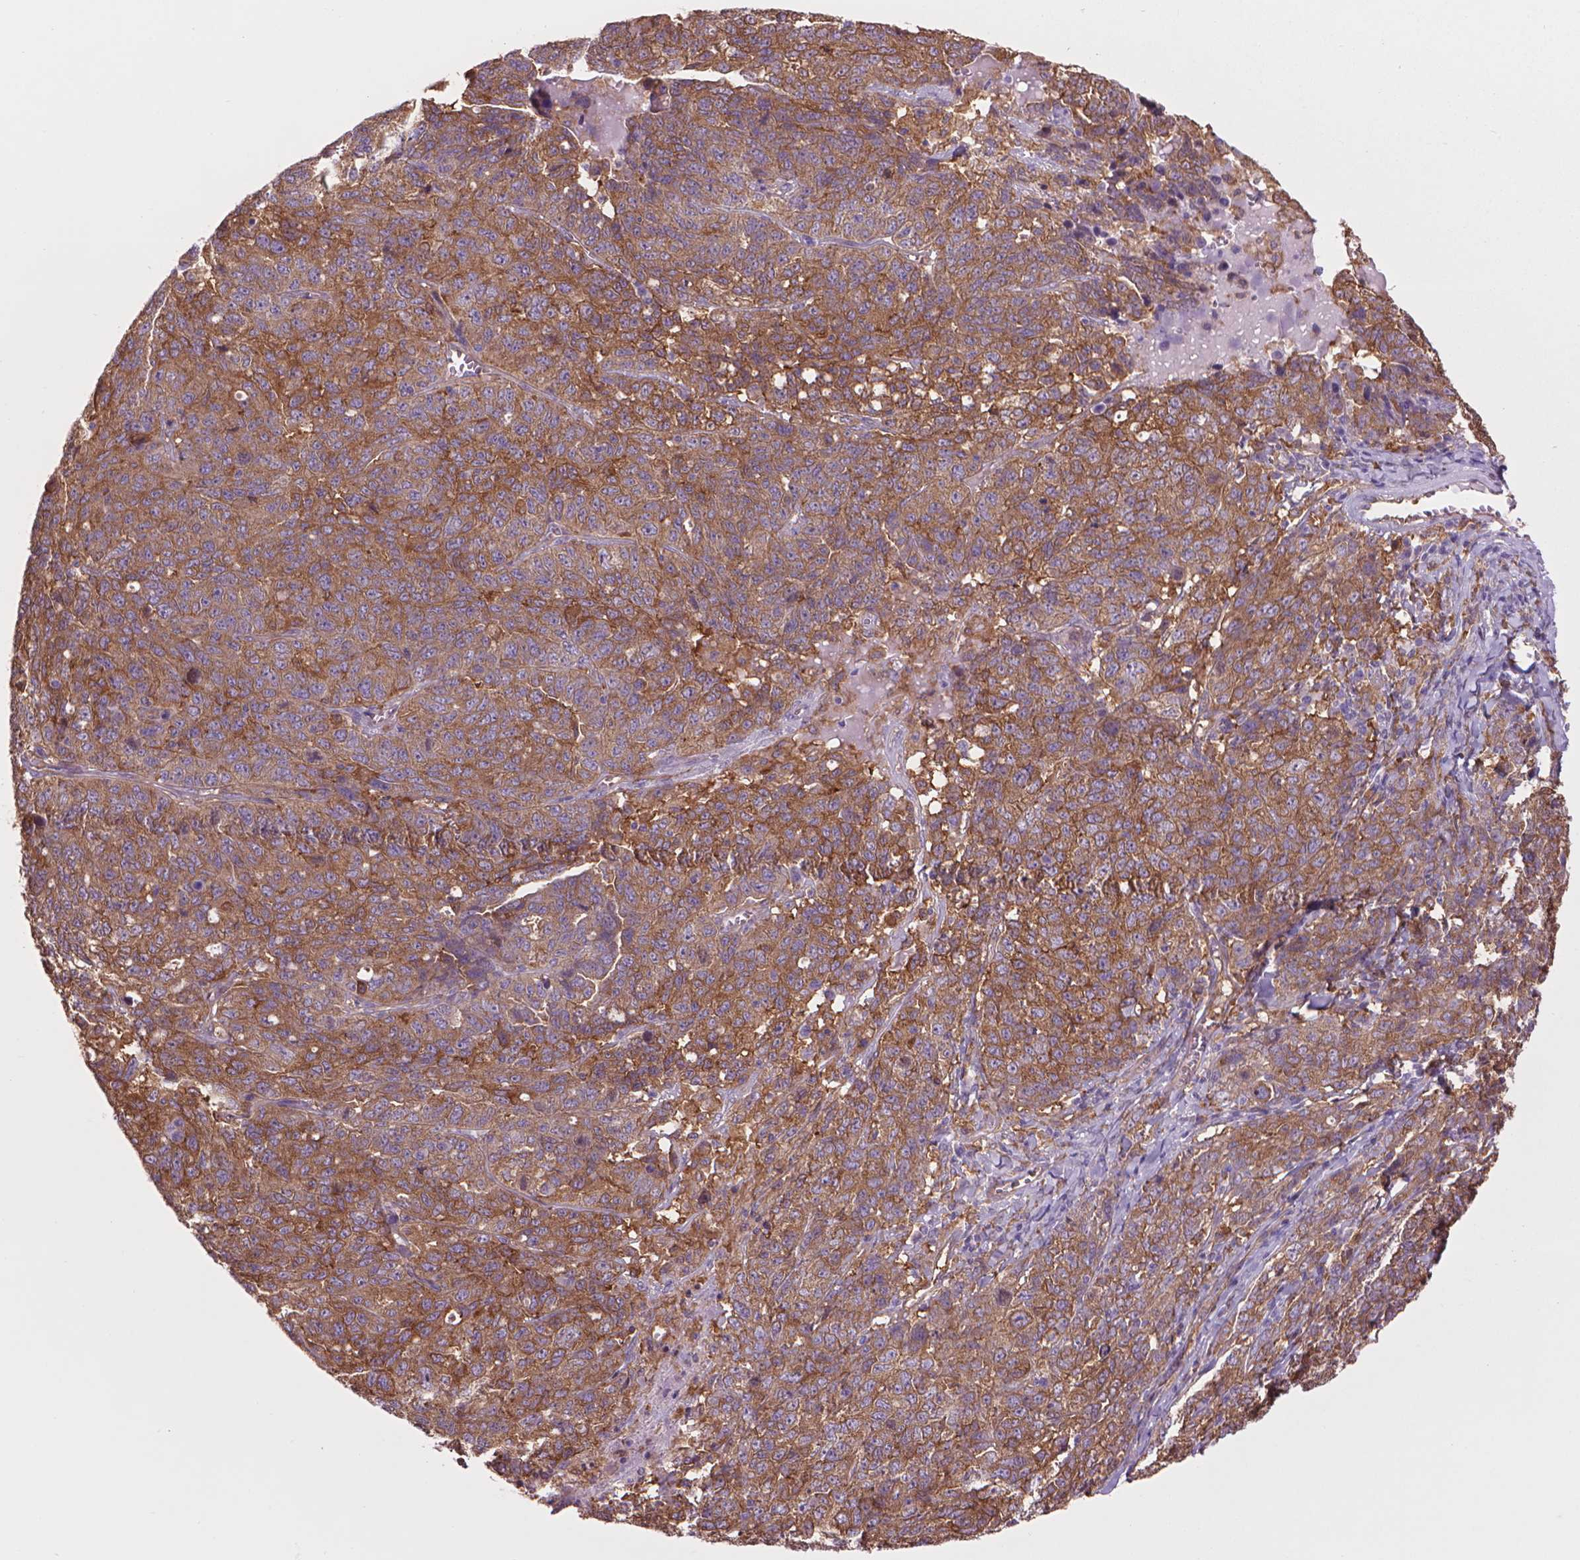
{"staining": {"intensity": "moderate", "quantity": ">75%", "location": "cytoplasmic/membranous"}, "tissue": "ovarian cancer", "cell_type": "Tumor cells", "image_type": "cancer", "snomed": [{"axis": "morphology", "description": "Cystadenocarcinoma, serous, NOS"}, {"axis": "topography", "description": "Ovary"}], "caption": "A medium amount of moderate cytoplasmic/membranous staining is appreciated in approximately >75% of tumor cells in ovarian cancer tissue. Immunohistochemistry (ihc) stains the protein in brown and the nuclei are stained blue.", "gene": "CORO1B", "patient": {"sex": "female", "age": 71}}